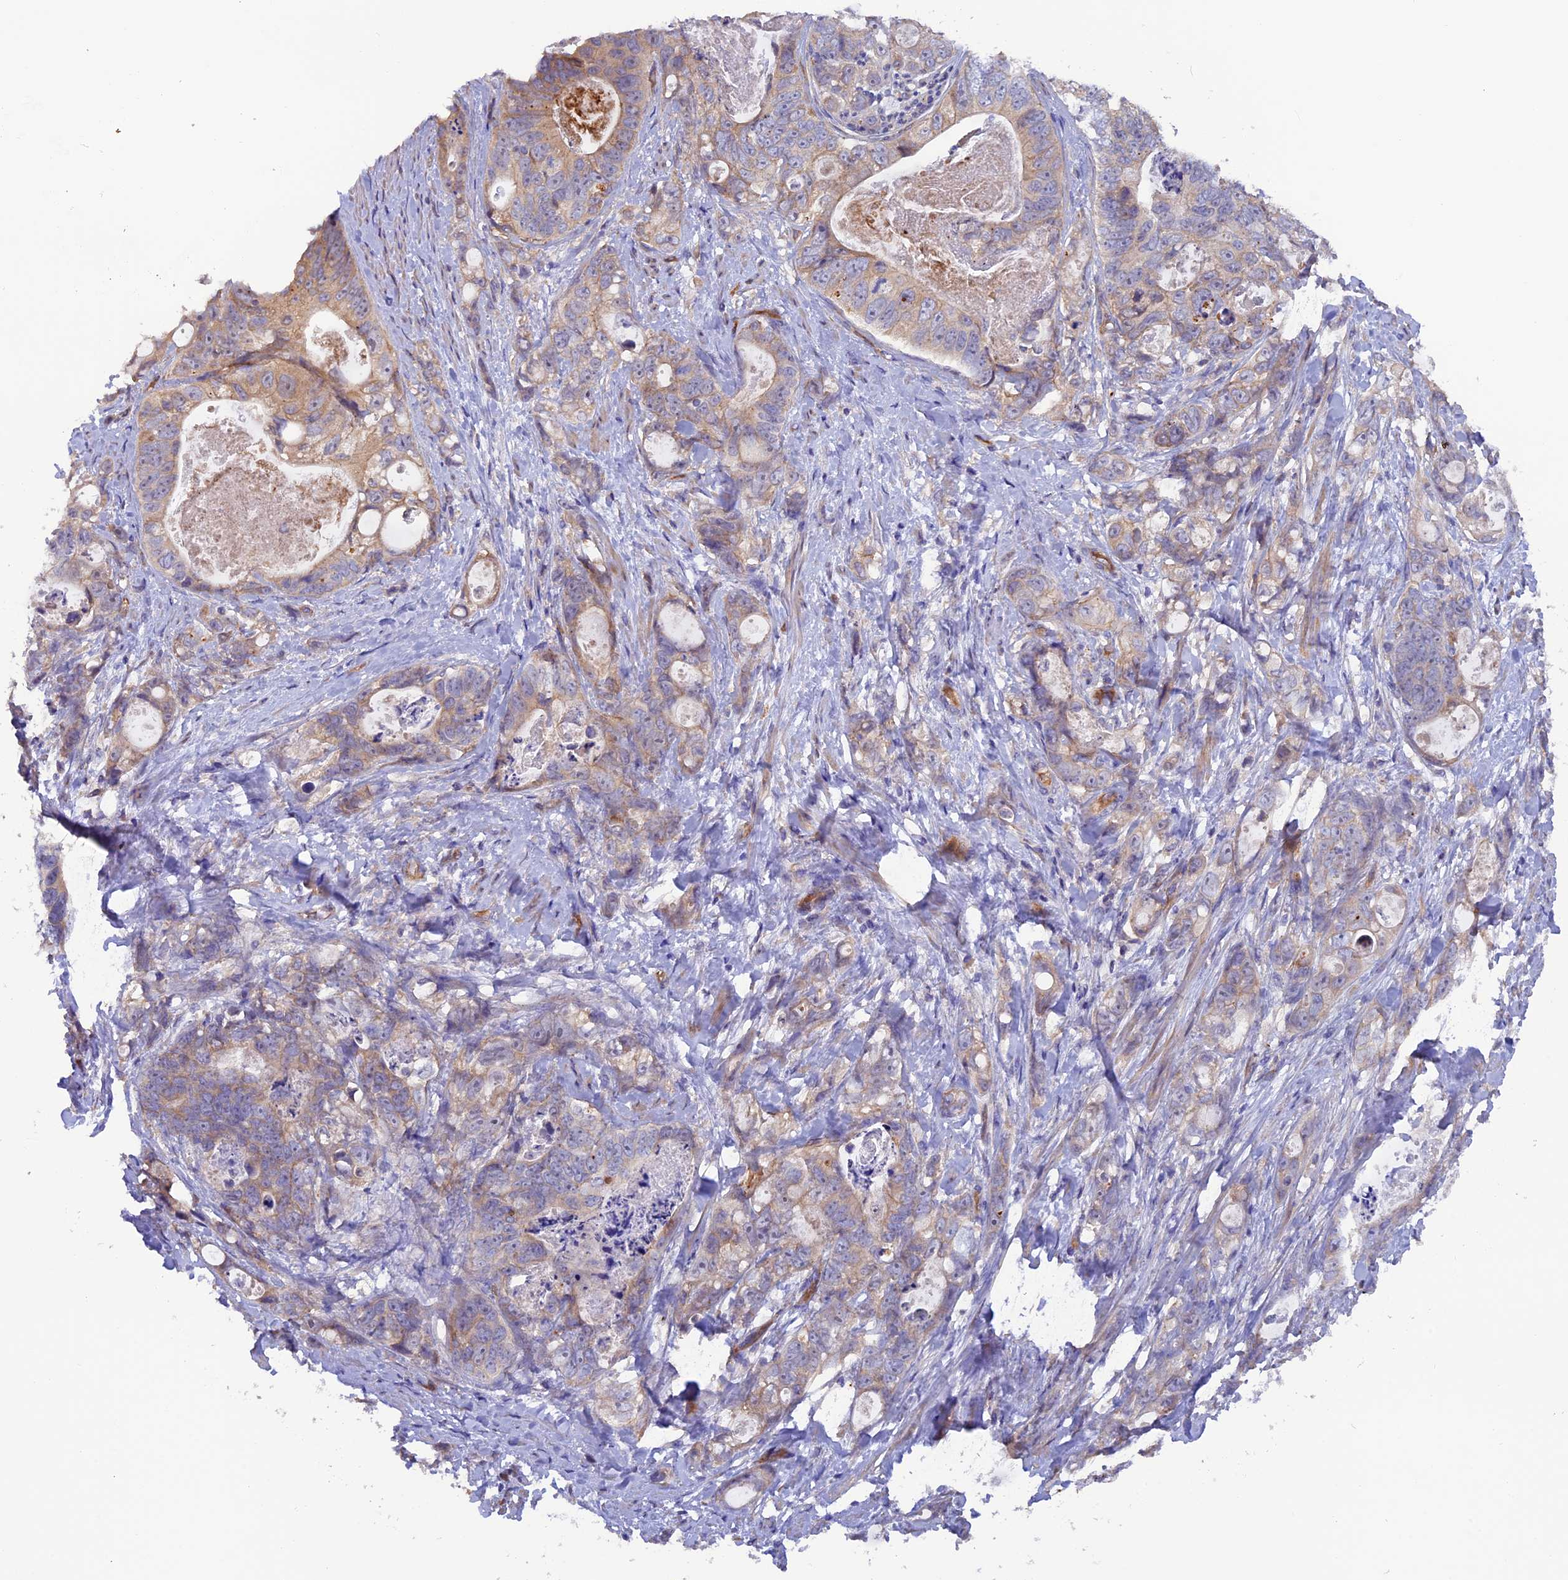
{"staining": {"intensity": "weak", "quantity": "25%-75%", "location": "cytoplasmic/membranous"}, "tissue": "stomach cancer", "cell_type": "Tumor cells", "image_type": "cancer", "snomed": [{"axis": "morphology", "description": "Normal tissue, NOS"}, {"axis": "morphology", "description": "Adenocarcinoma, NOS"}, {"axis": "topography", "description": "Stomach"}], "caption": "Immunohistochemical staining of human adenocarcinoma (stomach) demonstrates weak cytoplasmic/membranous protein staining in about 25%-75% of tumor cells. The staining was performed using DAB (3,3'-diaminobenzidine), with brown indicating positive protein expression. Nuclei are stained blue with hematoxylin.", "gene": "DUS3L", "patient": {"sex": "female", "age": 89}}